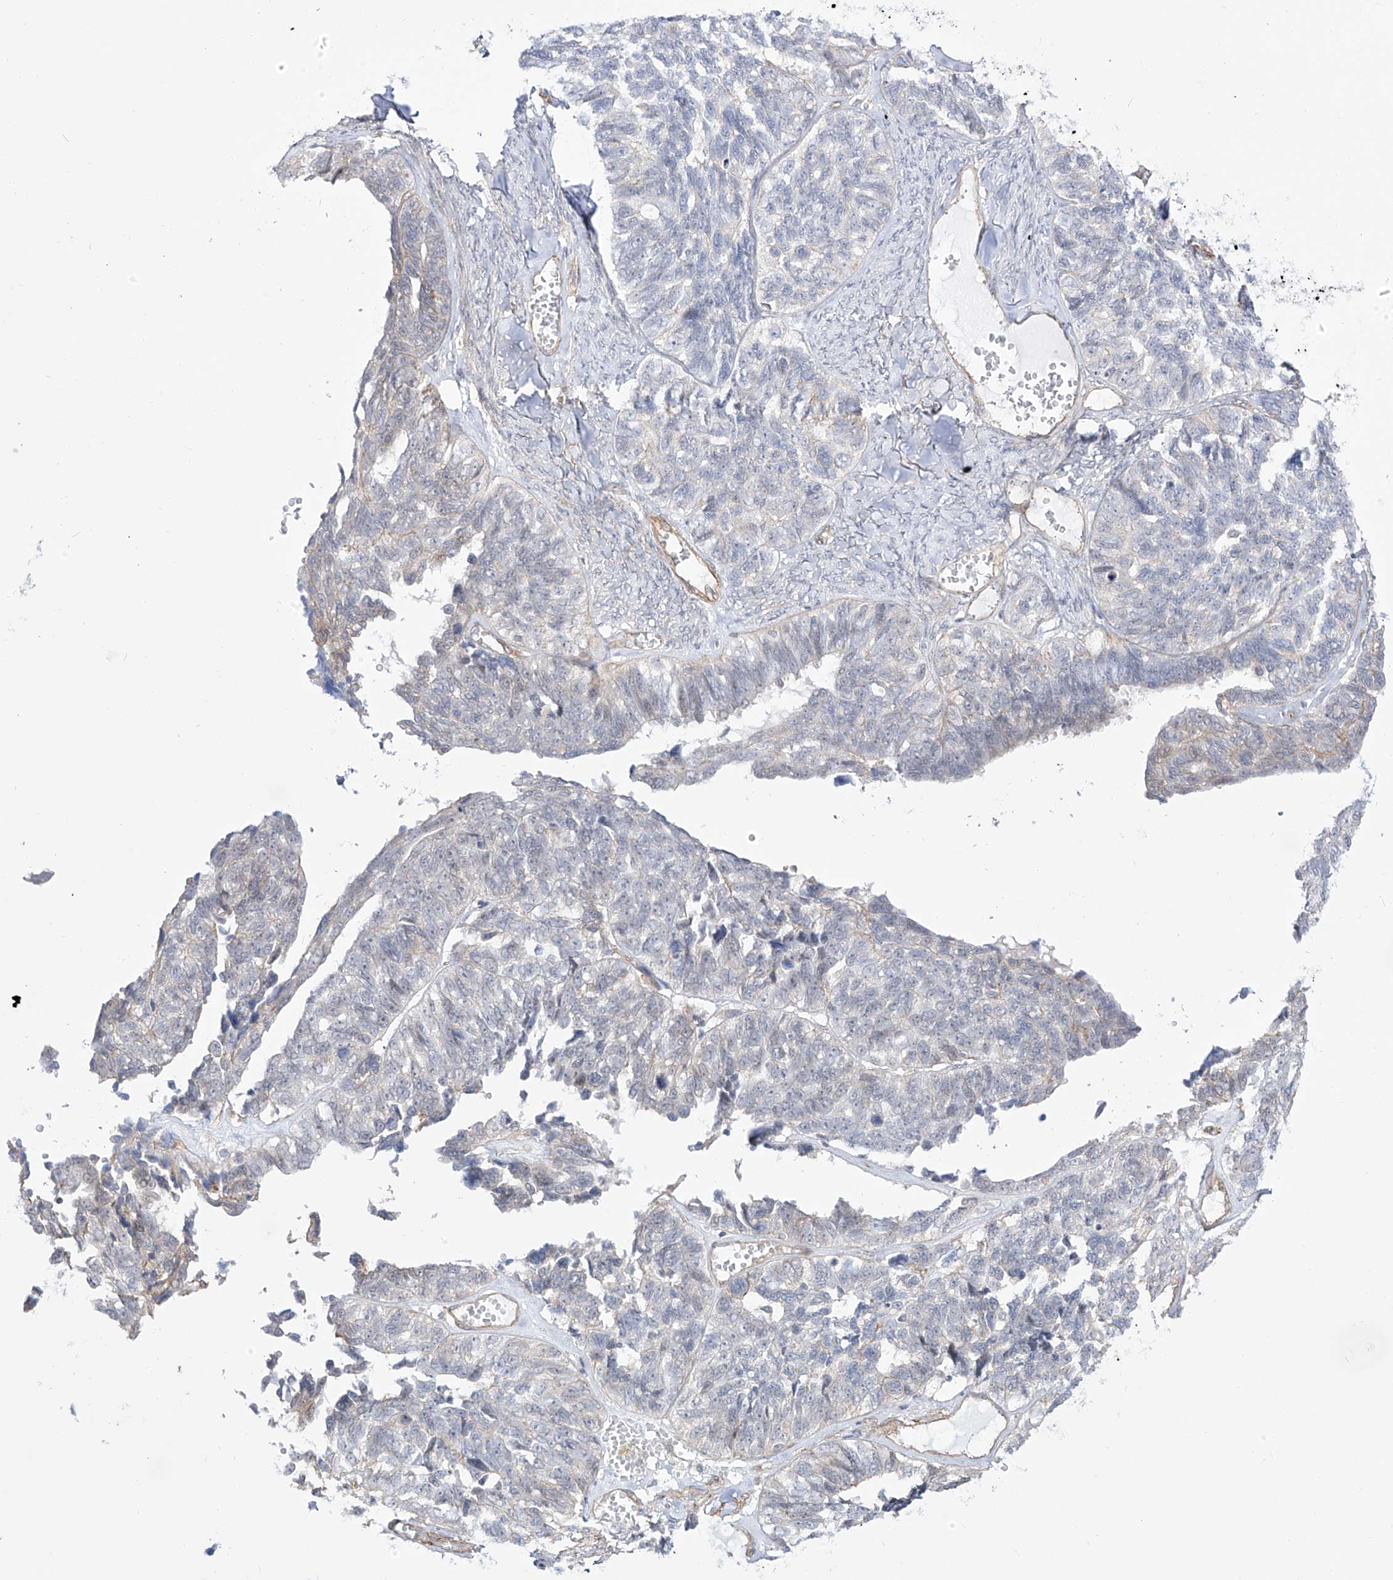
{"staining": {"intensity": "negative", "quantity": "none", "location": "none"}, "tissue": "ovarian cancer", "cell_type": "Tumor cells", "image_type": "cancer", "snomed": [{"axis": "morphology", "description": "Cystadenocarcinoma, serous, NOS"}, {"axis": "topography", "description": "Ovary"}], "caption": "This is a micrograph of immunohistochemistry (IHC) staining of ovarian cancer, which shows no staining in tumor cells.", "gene": "ZNF180", "patient": {"sex": "female", "age": 79}}